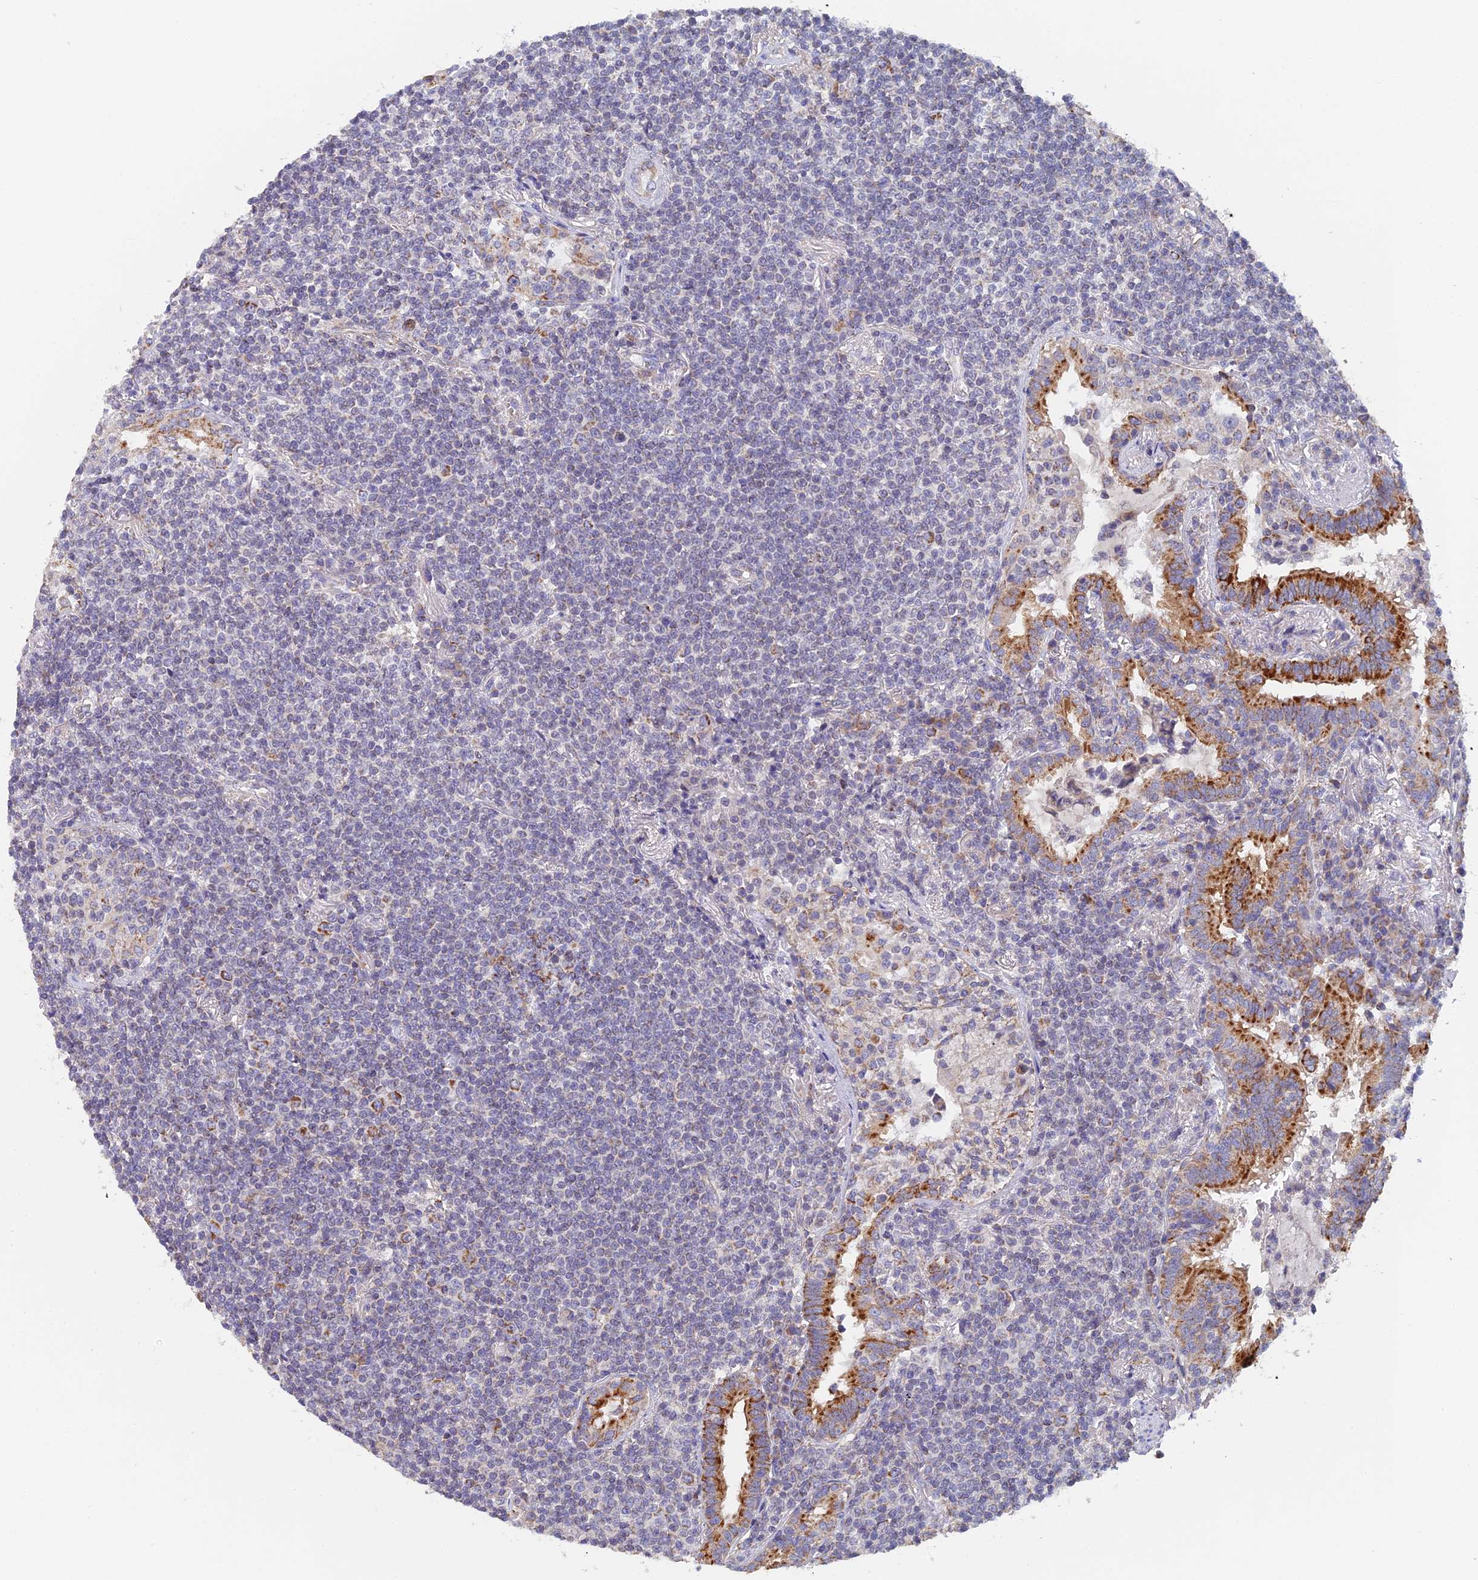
{"staining": {"intensity": "moderate", "quantity": "<25%", "location": "cytoplasmic/membranous"}, "tissue": "lymphoma", "cell_type": "Tumor cells", "image_type": "cancer", "snomed": [{"axis": "morphology", "description": "Malignant lymphoma, non-Hodgkin's type, Low grade"}, {"axis": "topography", "description": "Lung"}], "caption": "Protein staining of lymphoma tissue shows moderate cytoplasmic/membranous staining in about <25% of tumor cells.", "gene": "ECSIT", "patient": {"sex": "female", "age": 71}}